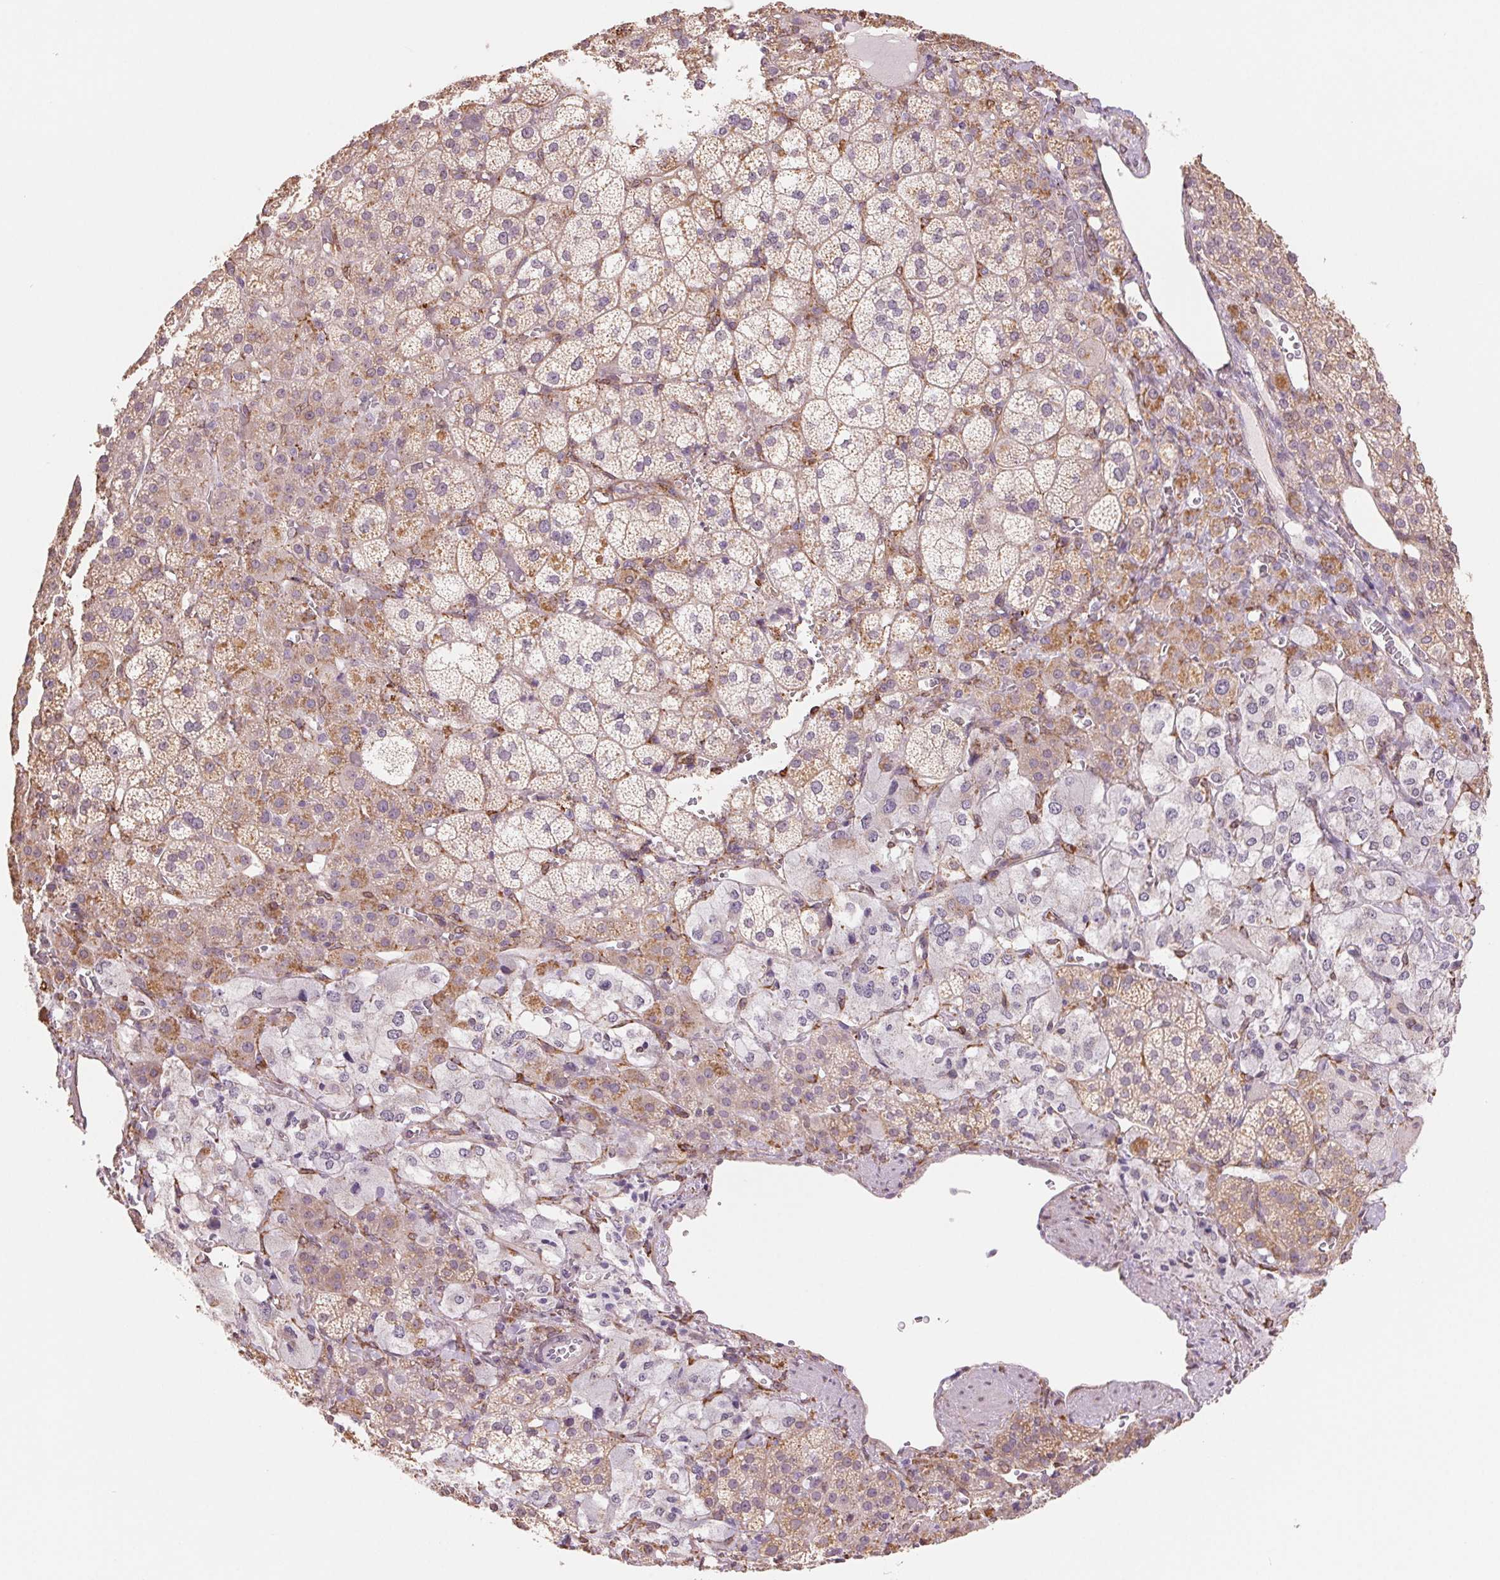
{"staining": {"intensity": "weak", "quantity": ">75%", "location": "cytoplasmic/membranous"}, "tissue": "adrenal gland", "cell_type": "Glandular cells", "image_type": "normal", "snomed": [{"axis": "morphology", "description": "Normal tissue, NOS"}, {"axis": "topography", "description": "Adrenal gland"}], "caption": "Protein analysis of normal adrenal gland displays weak cytoplasmic/membranous expression in about >75% of glandular cells. Nuclei are stained in blue.", "gene": "FKBP10", "patient": {"sex": "female", "age": 60}}